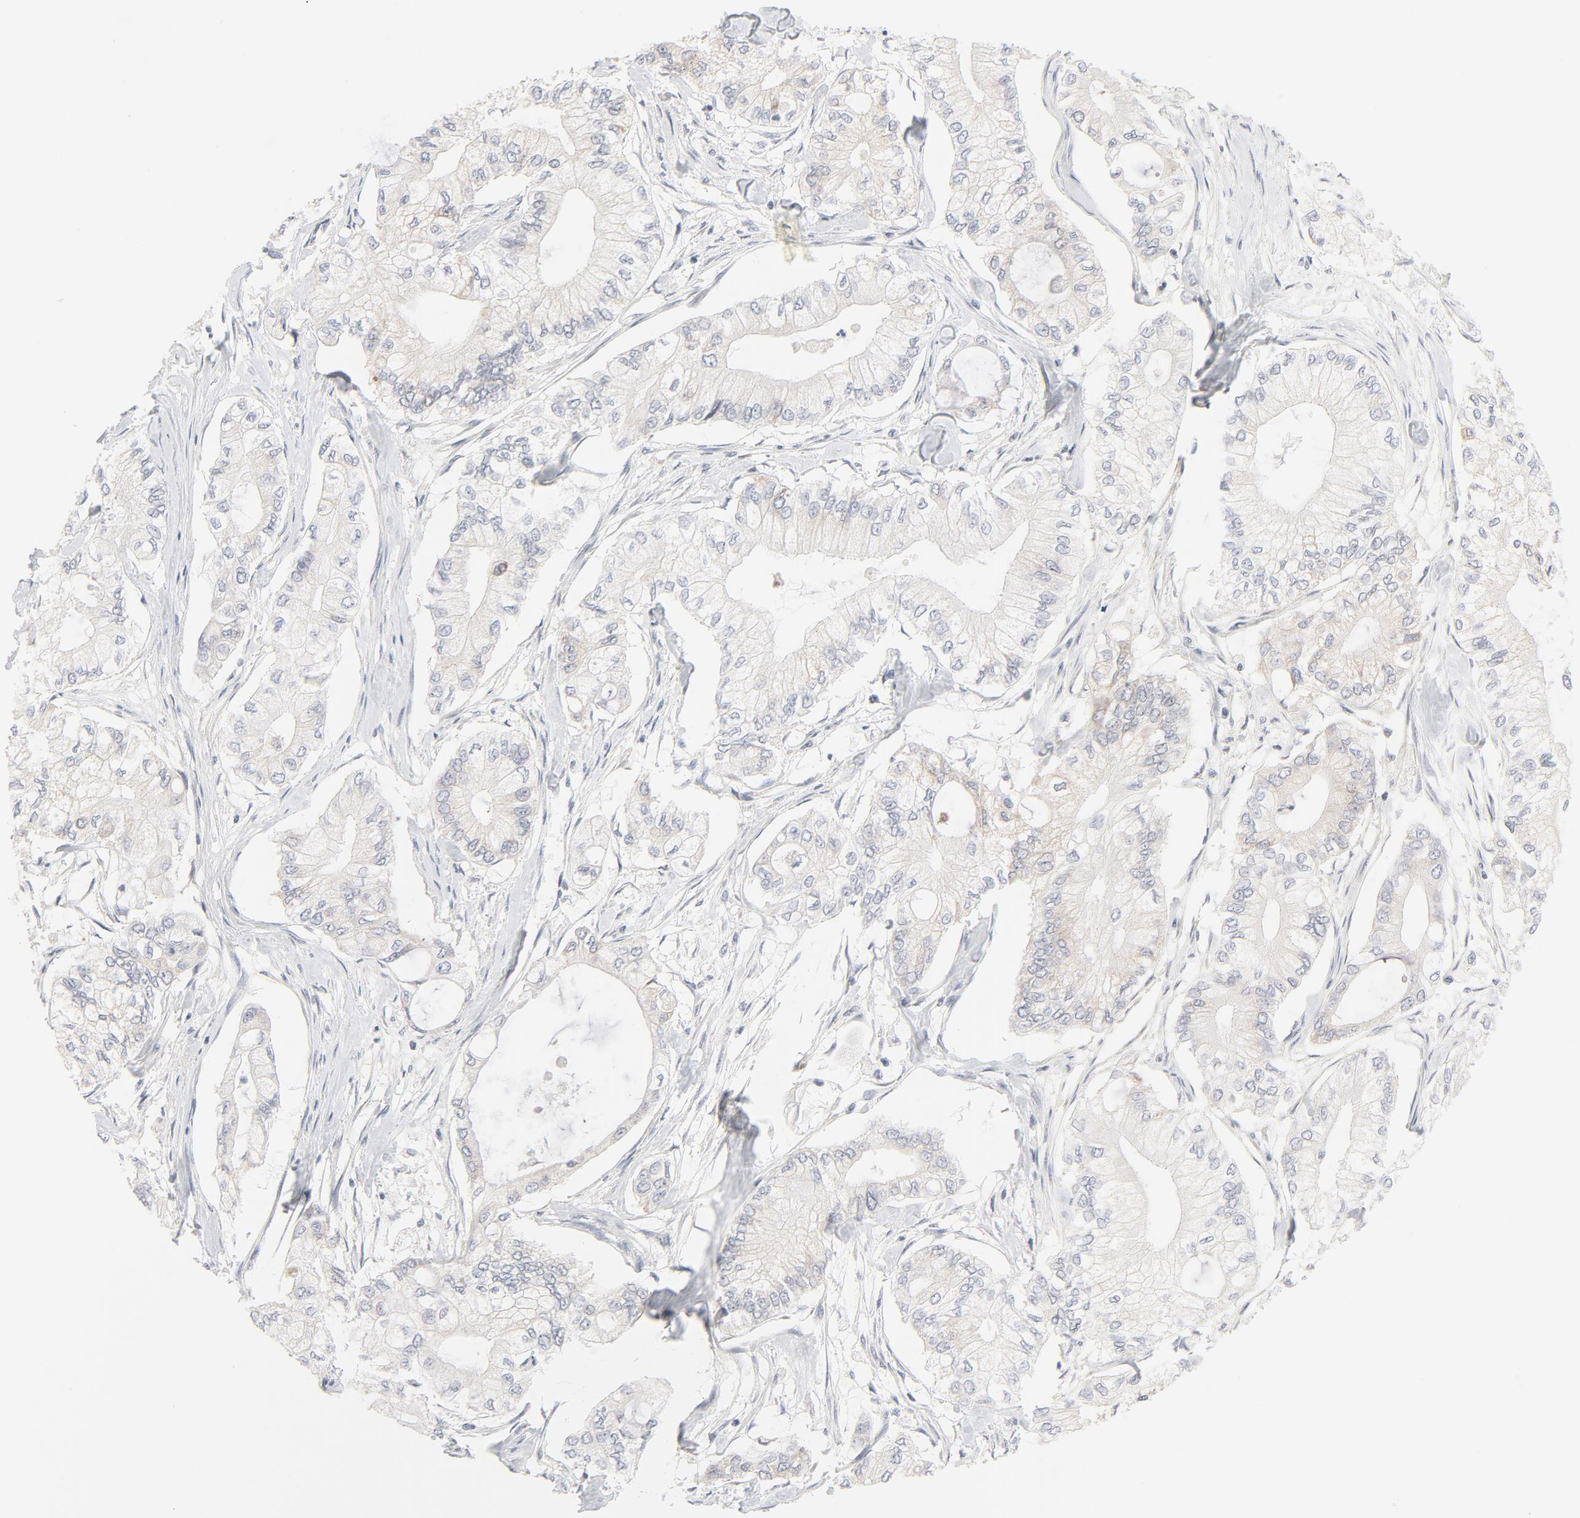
{"staining": {"intensity": "negative", "quantity": "none", "location": "none"}, "tissue": "pancreatic cancer", "cell_type": "Tumor cells", "image_type": "cancer", "snomed": [{"axis": "morphology", "description": "Adenocarcinoma, NOS"}, {"axis": "topography", "description": "Pancreas"}], "caption": "This is an IHC micrograph of human pancreatic cancer (adenocarcinoma). There is no positivity in tumor cells.", "gene": "LRP6", "patient": {"sex": "male", "age": 79}}